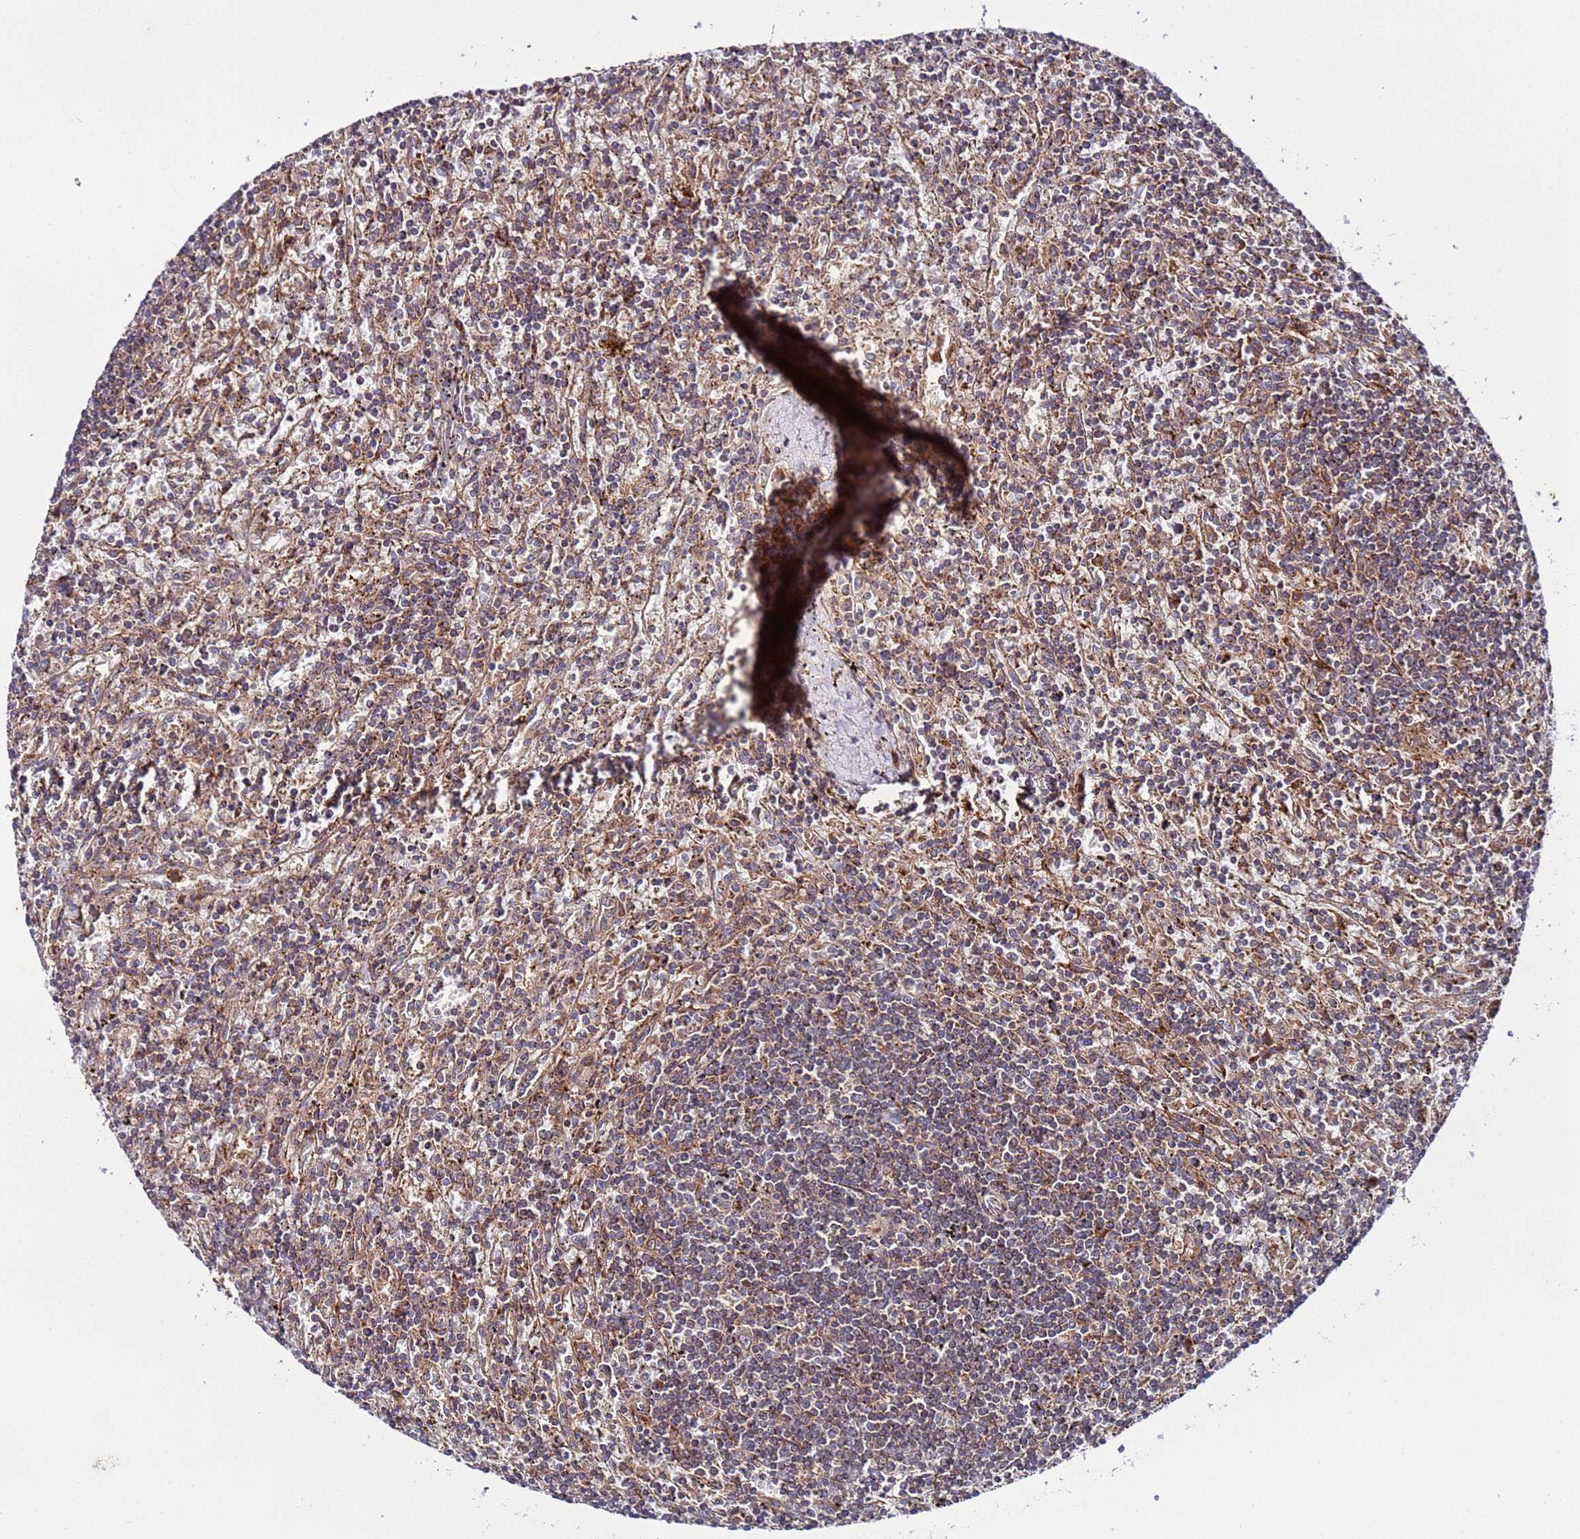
{"staining": {"intensity": "moderate", "quantity": ">75%", "location": "cytoplasmic/membranous"}, "tissue": "lymphoma", "cell_type": "Tumor cells", "image_type": "cancer", "snomed": [{"axis": "morphology", "description": "Malignant lymphoma, non-Hodgkin's type, Low grade"}, {"axis": "topography", "description": "Spleen"}], "caption": "DAB immunohistochemical staining of human low-grade malignant lymphoma, non-Hodgkin's type displays moderate cytoplasmic/membranous protein expression in approximately >75% of tumor cells.", "gene": "TMEM176B", "patient": {"sex": "male", "age": 76}}